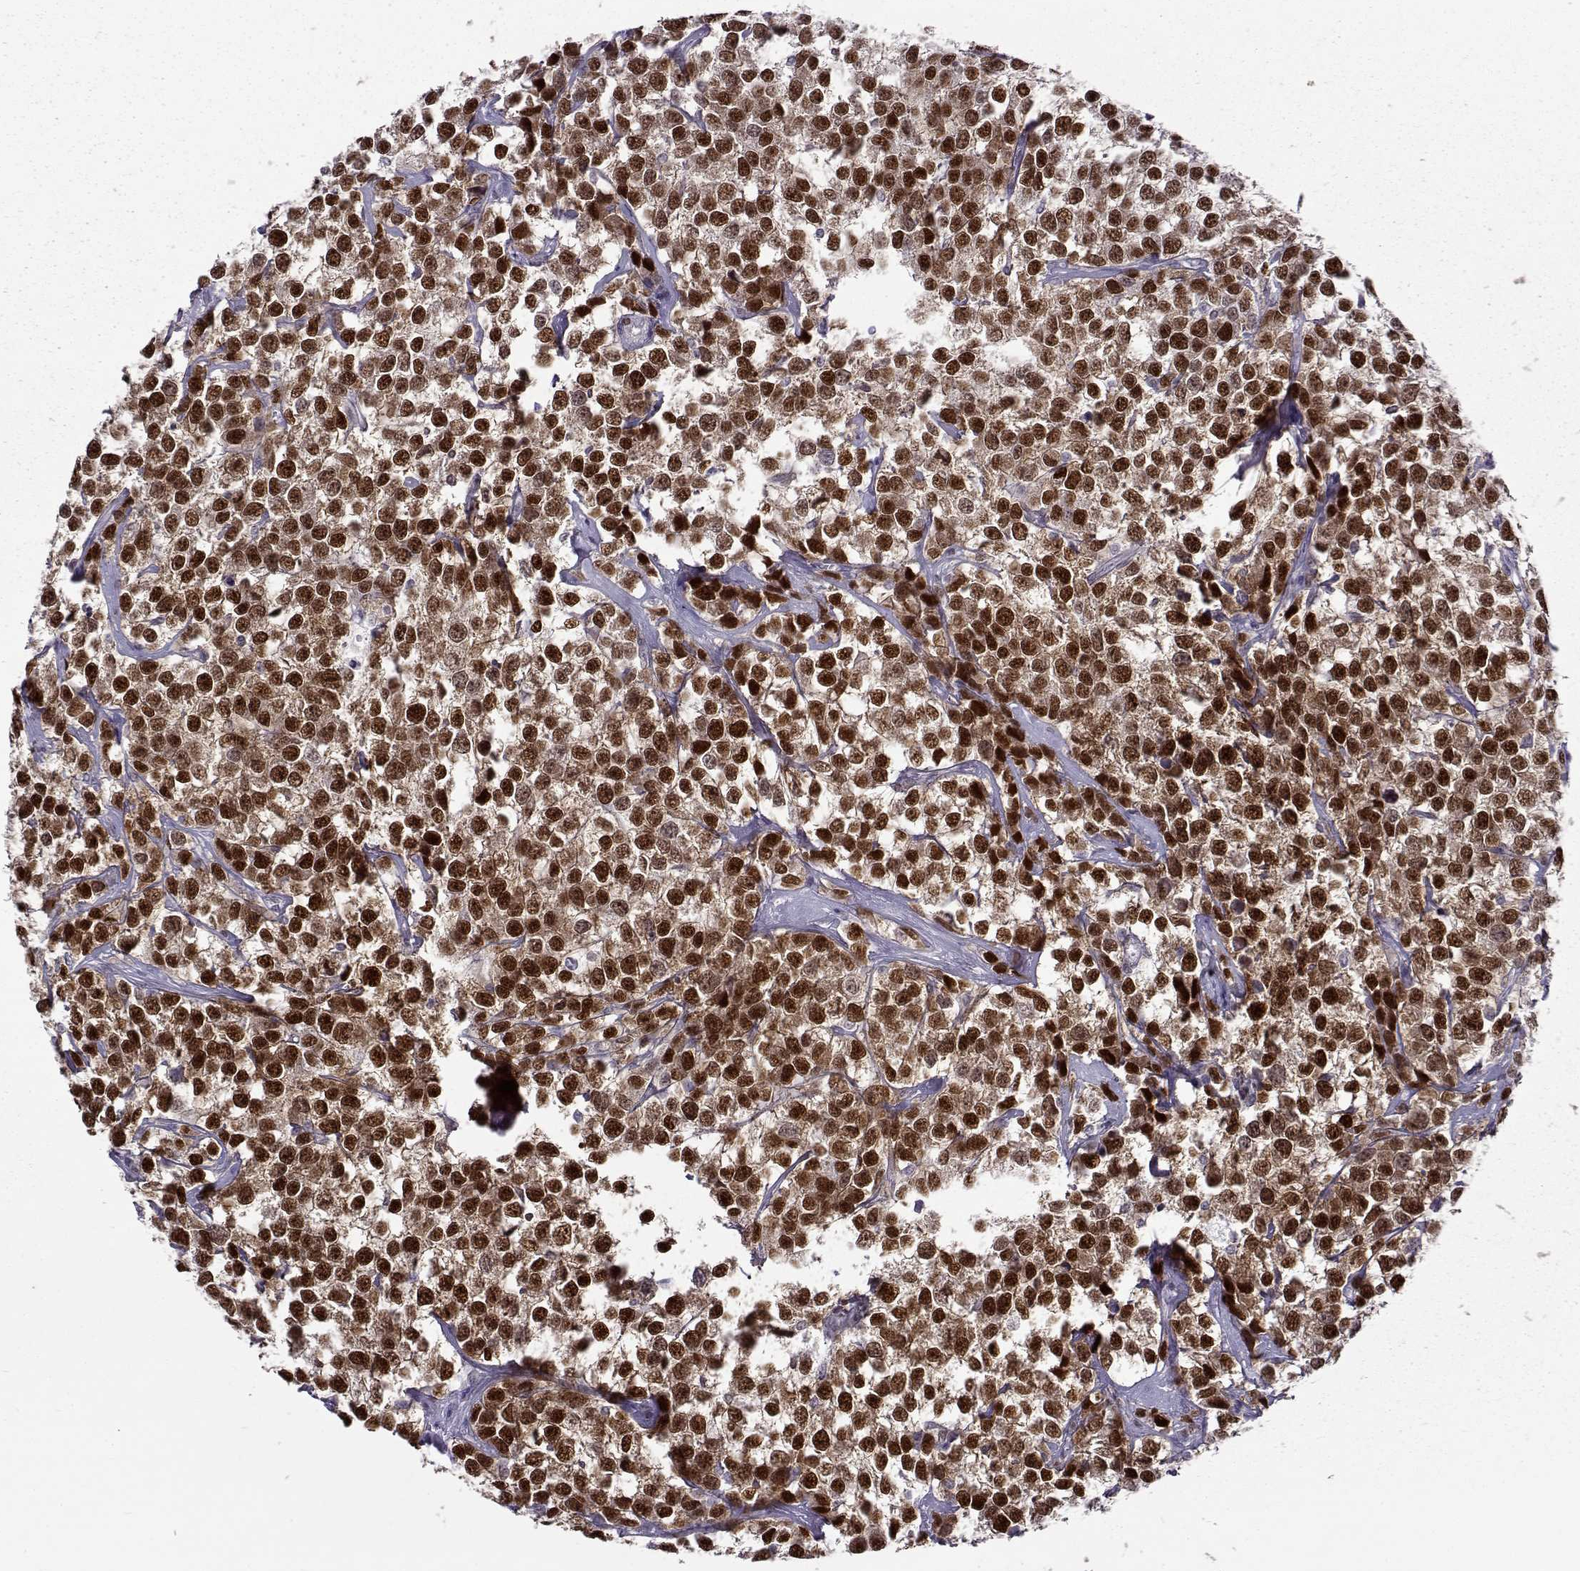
{"staining": {"intensity": "strong", "quantity": ">75%", "location": "cytoplasmic/membranous,nuclear"}, "tissue": "testis cancer", "cell_type": "Tumor cells", "image_type": "cancer", "snomed": [{"axis": "morphology", "description": "Seminoma, NOS"}, {"axis": "topography", "description": "Testis"}], "caption": "Immunohistochemical staining of testis seminoma demonstrates high levels of strong cytoplasmic/membranous and nuclear expression in about >75% of tumor cells.", "gene": "BACH1", "patient": {"sex": "male", "age": 59}}